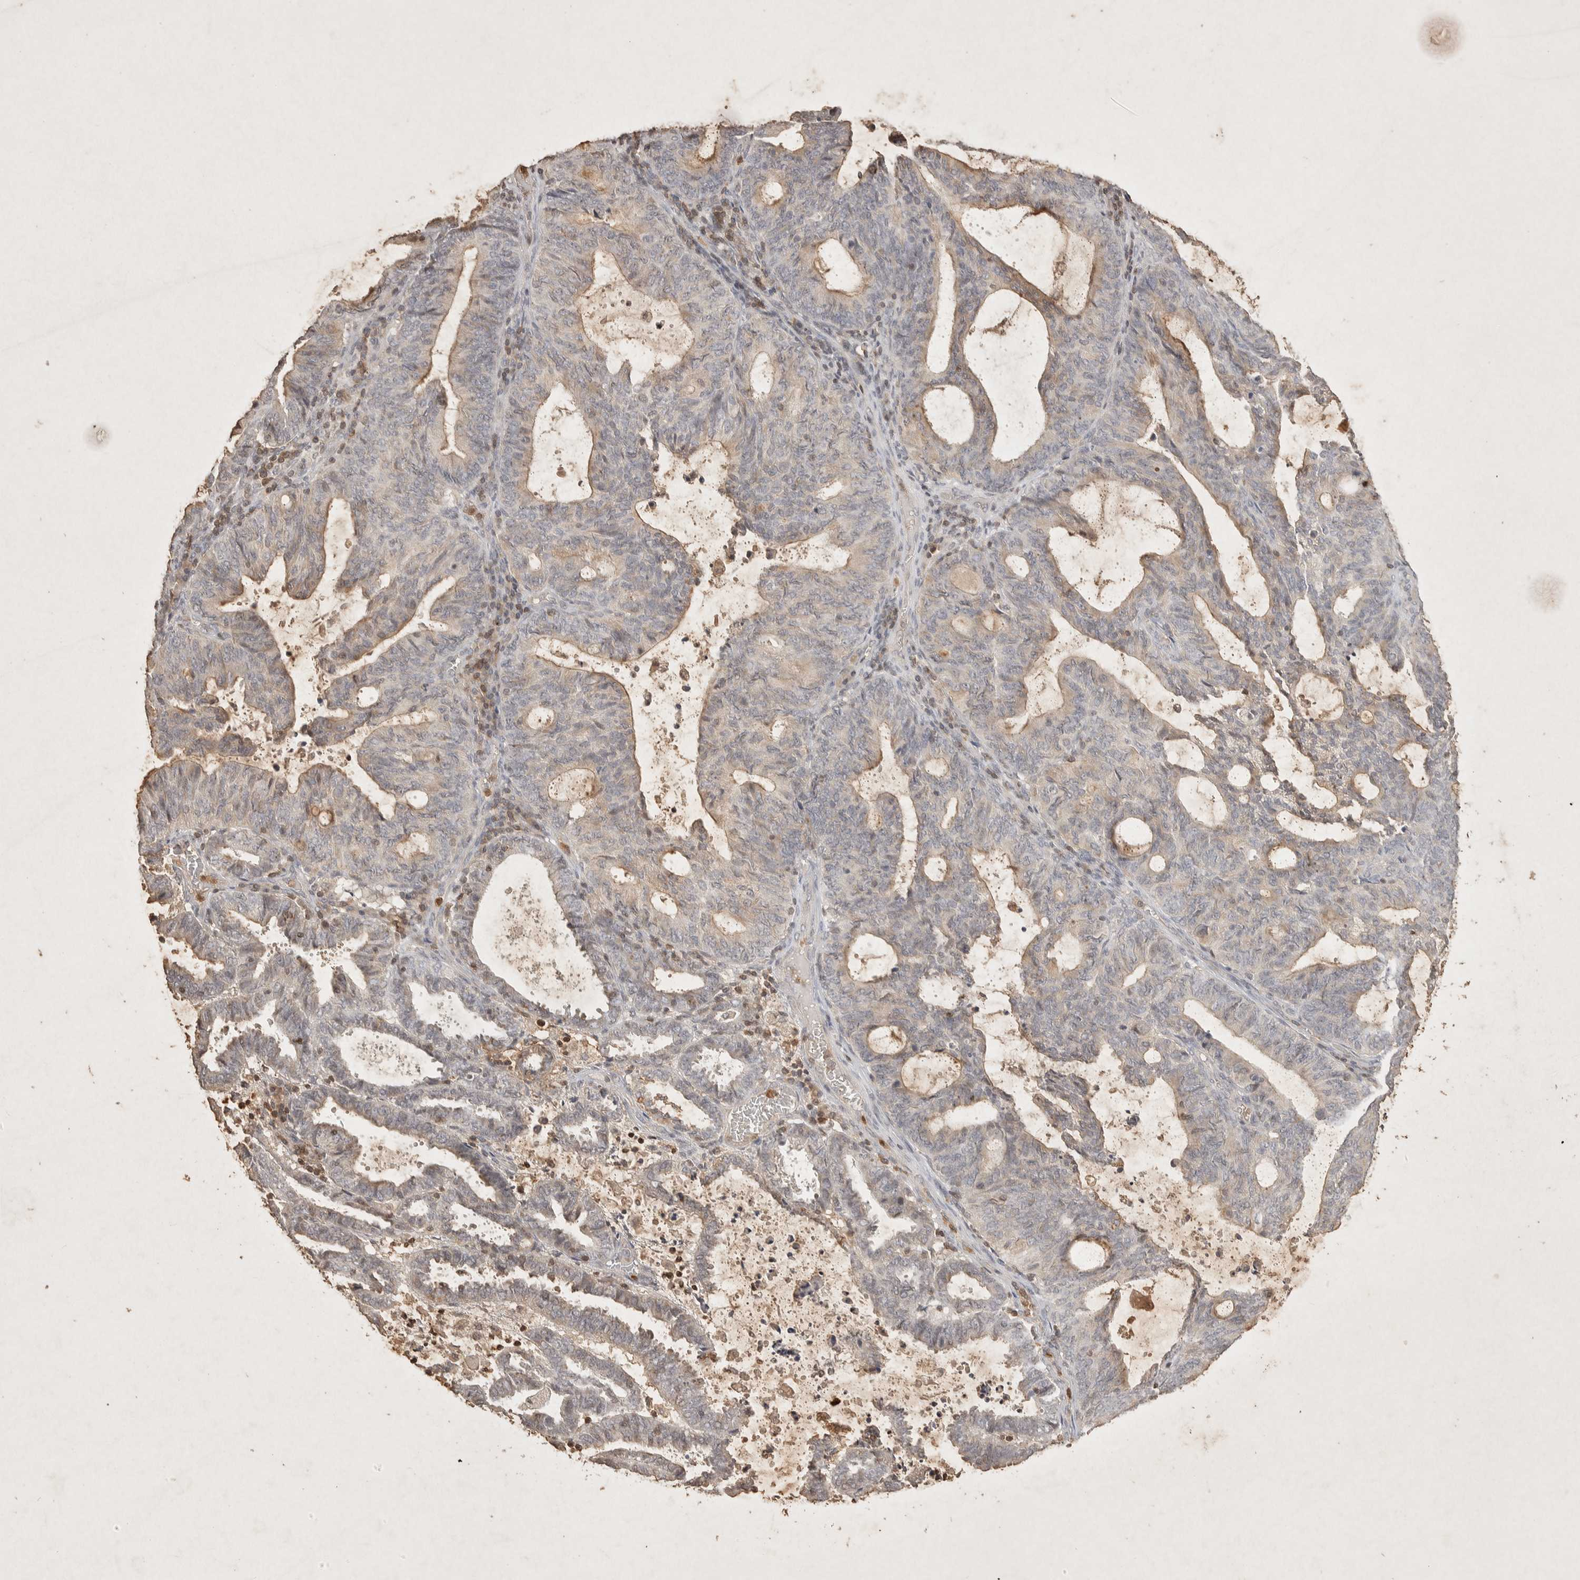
{"staining": {"intensity": "weak", "quantity": "25%-75%", "location": "cytoplasmic/membranous"}, "tissue": "endometrial cancer", "cell_type": "Tumor cells", "image_type": "cancer", "snomed": [{"axis": "morphology", "description": "Adenocarcinoma, NOS"}, {"axis": "topography", "description": "Uterus"}], "caption": "An immunohistochemistry image of tumor tissue is shown. Protein staining in brown shows weak cytoplasmic/membranous positivity in endometrial adenocarcinoma within tumor cells.", "gene": "RAC2", "patient": {"sex": "female", "age": 83}}